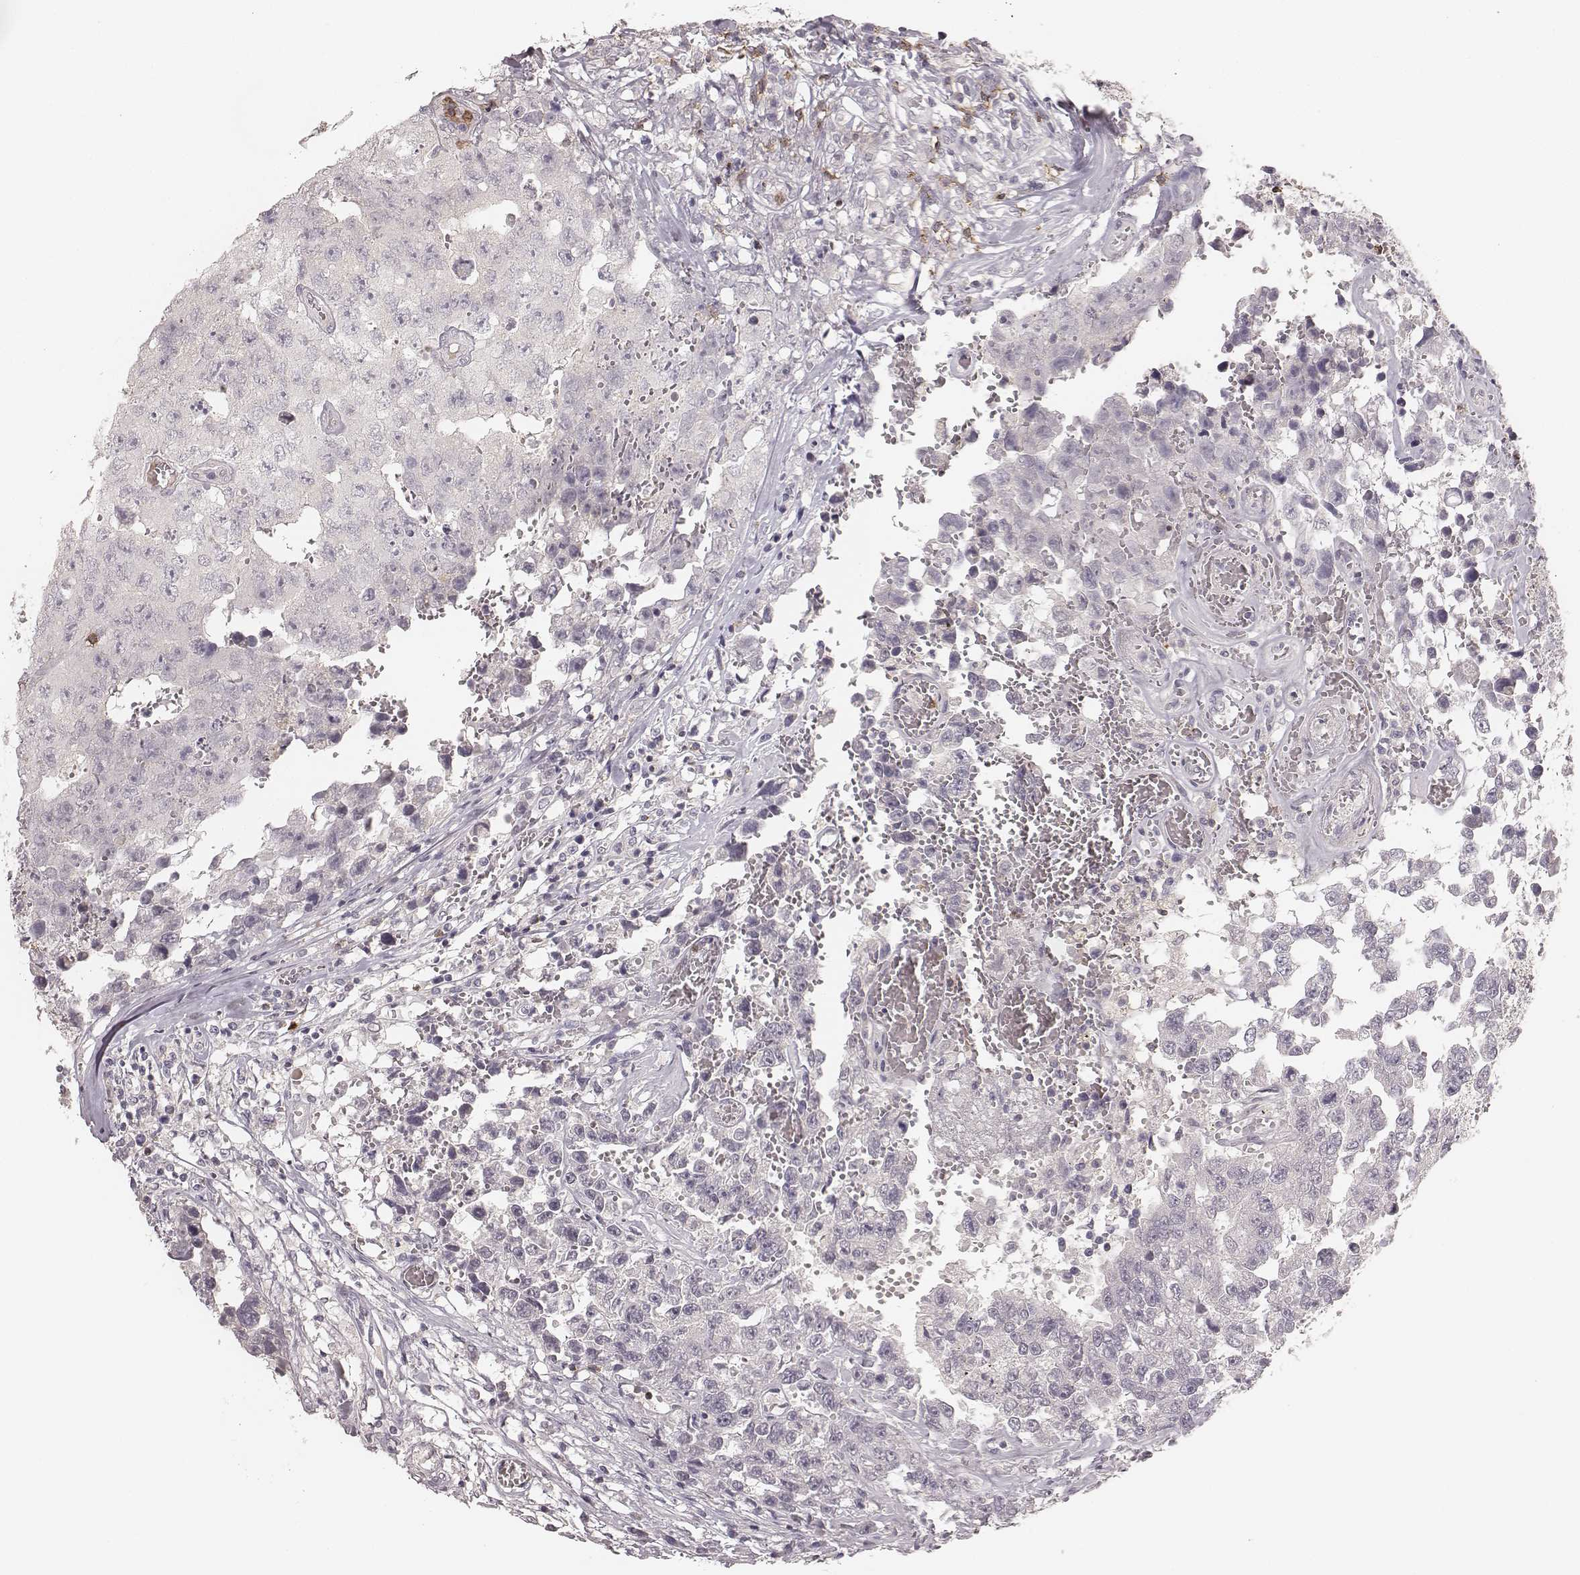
{"staining": {"intensity": "negative", "quantity": "none", "location": "none"}, "tissue": "testis cancer", "cell_type": "Tumor cells", "image_type": "cancer", "snomed": [{"axis": "morphology", "description": "Carcinoma, Embryonal, NOS"}, {"axis": "topography", "description": "Testis"}], "caption": "Immunohistochemical staining of testis cancer (embryonal carcinoma) reveals no significant staining in tumor cells. Nuclei are stained in blue.", "gene": "CD8A", "patient": {"sex": "male", "age": 36}}